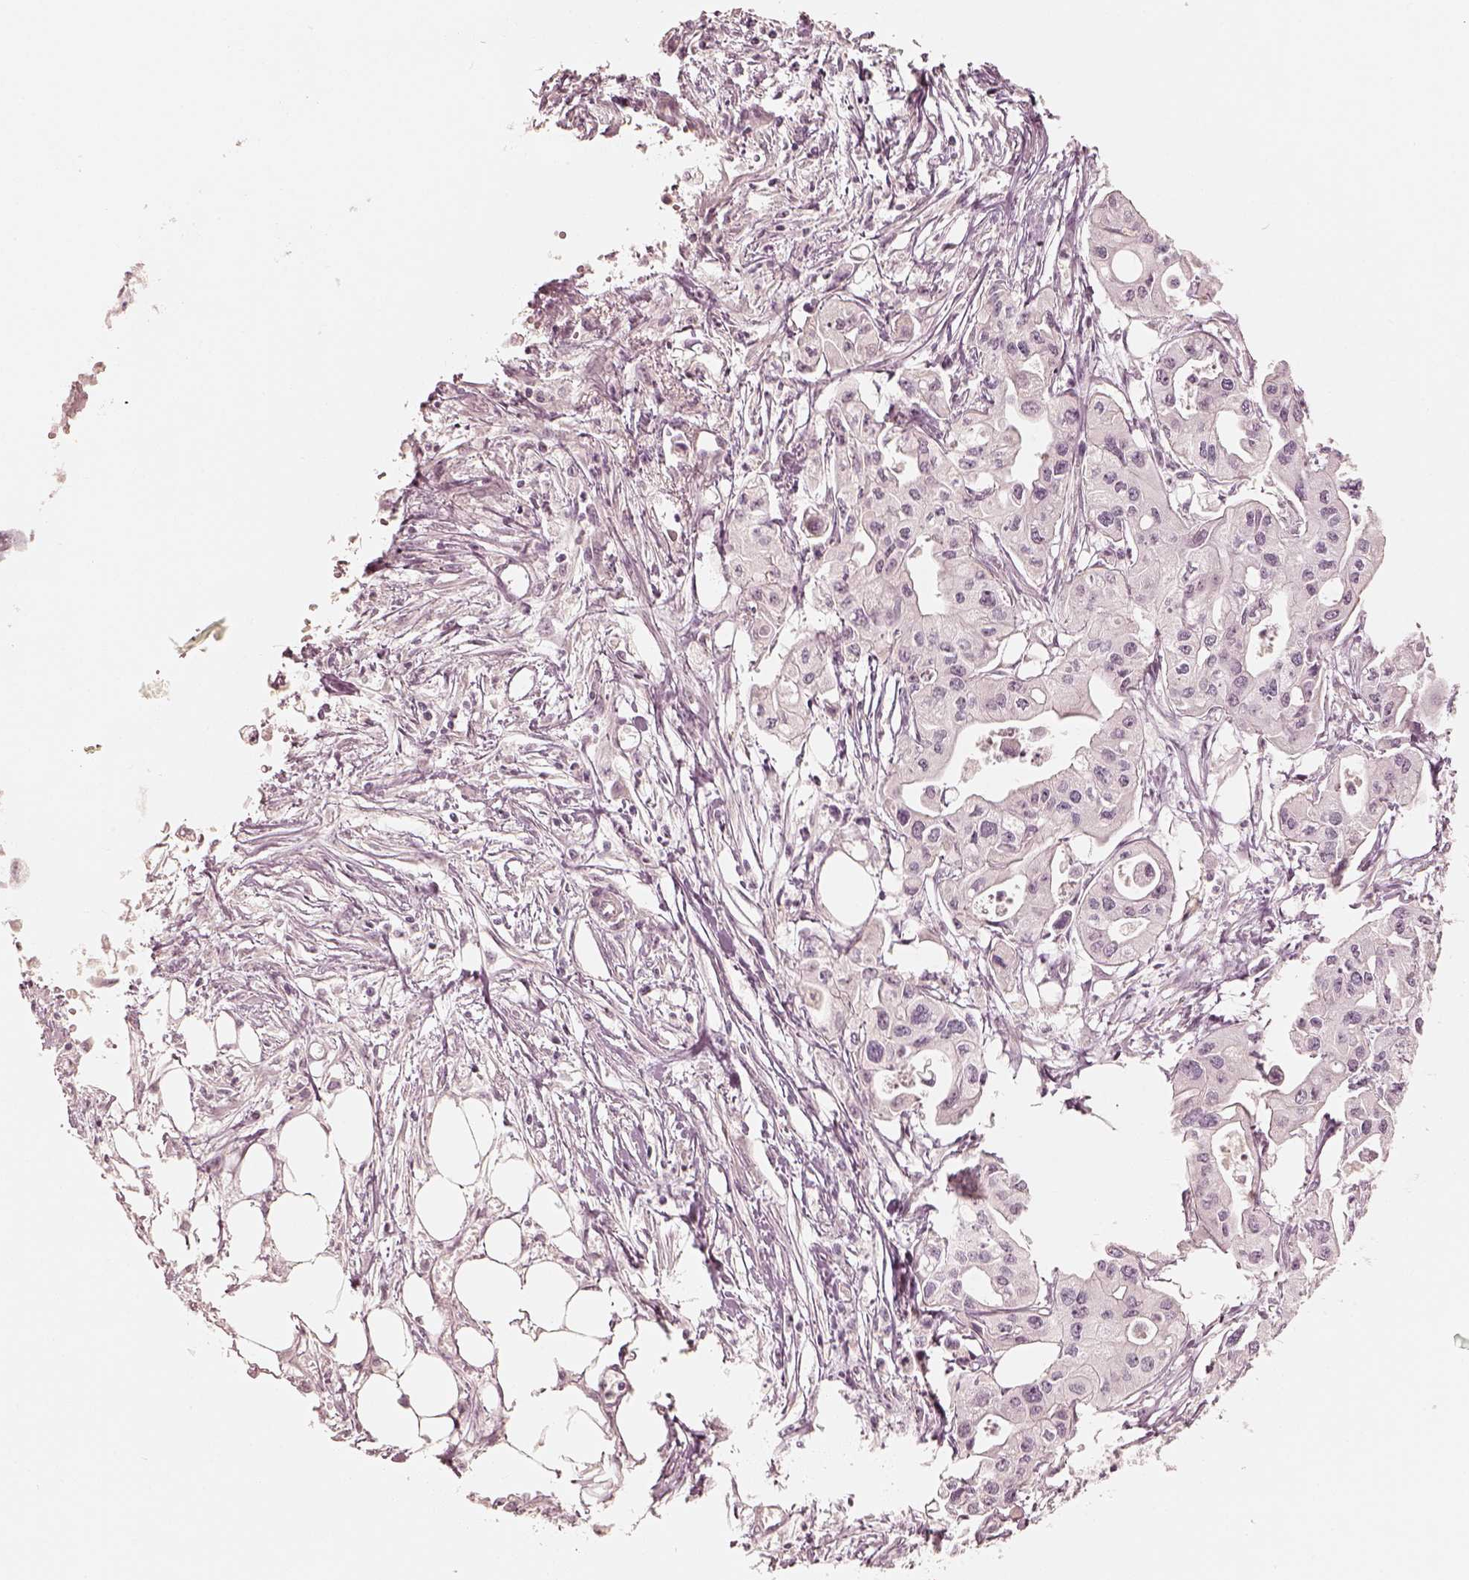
{"staining": {"intensity": "negative", "quantity": "none", "location": "none"}, "tissue": "pancreatic cancer", "cell_type": "Tumor cells", "image_type": "cancer", "snomed": [{"axis": "morphology", "description": "Adenocarcinoma, NOS"}, {"axis": "topography", "description": "Pancreas"}], "caption": "This is an IHC image of pancreatic adenocarcinoma. There is no staining in tumor cells.", "gene": "GORASP2", "patient": {"sex": "male", "age": 70}}